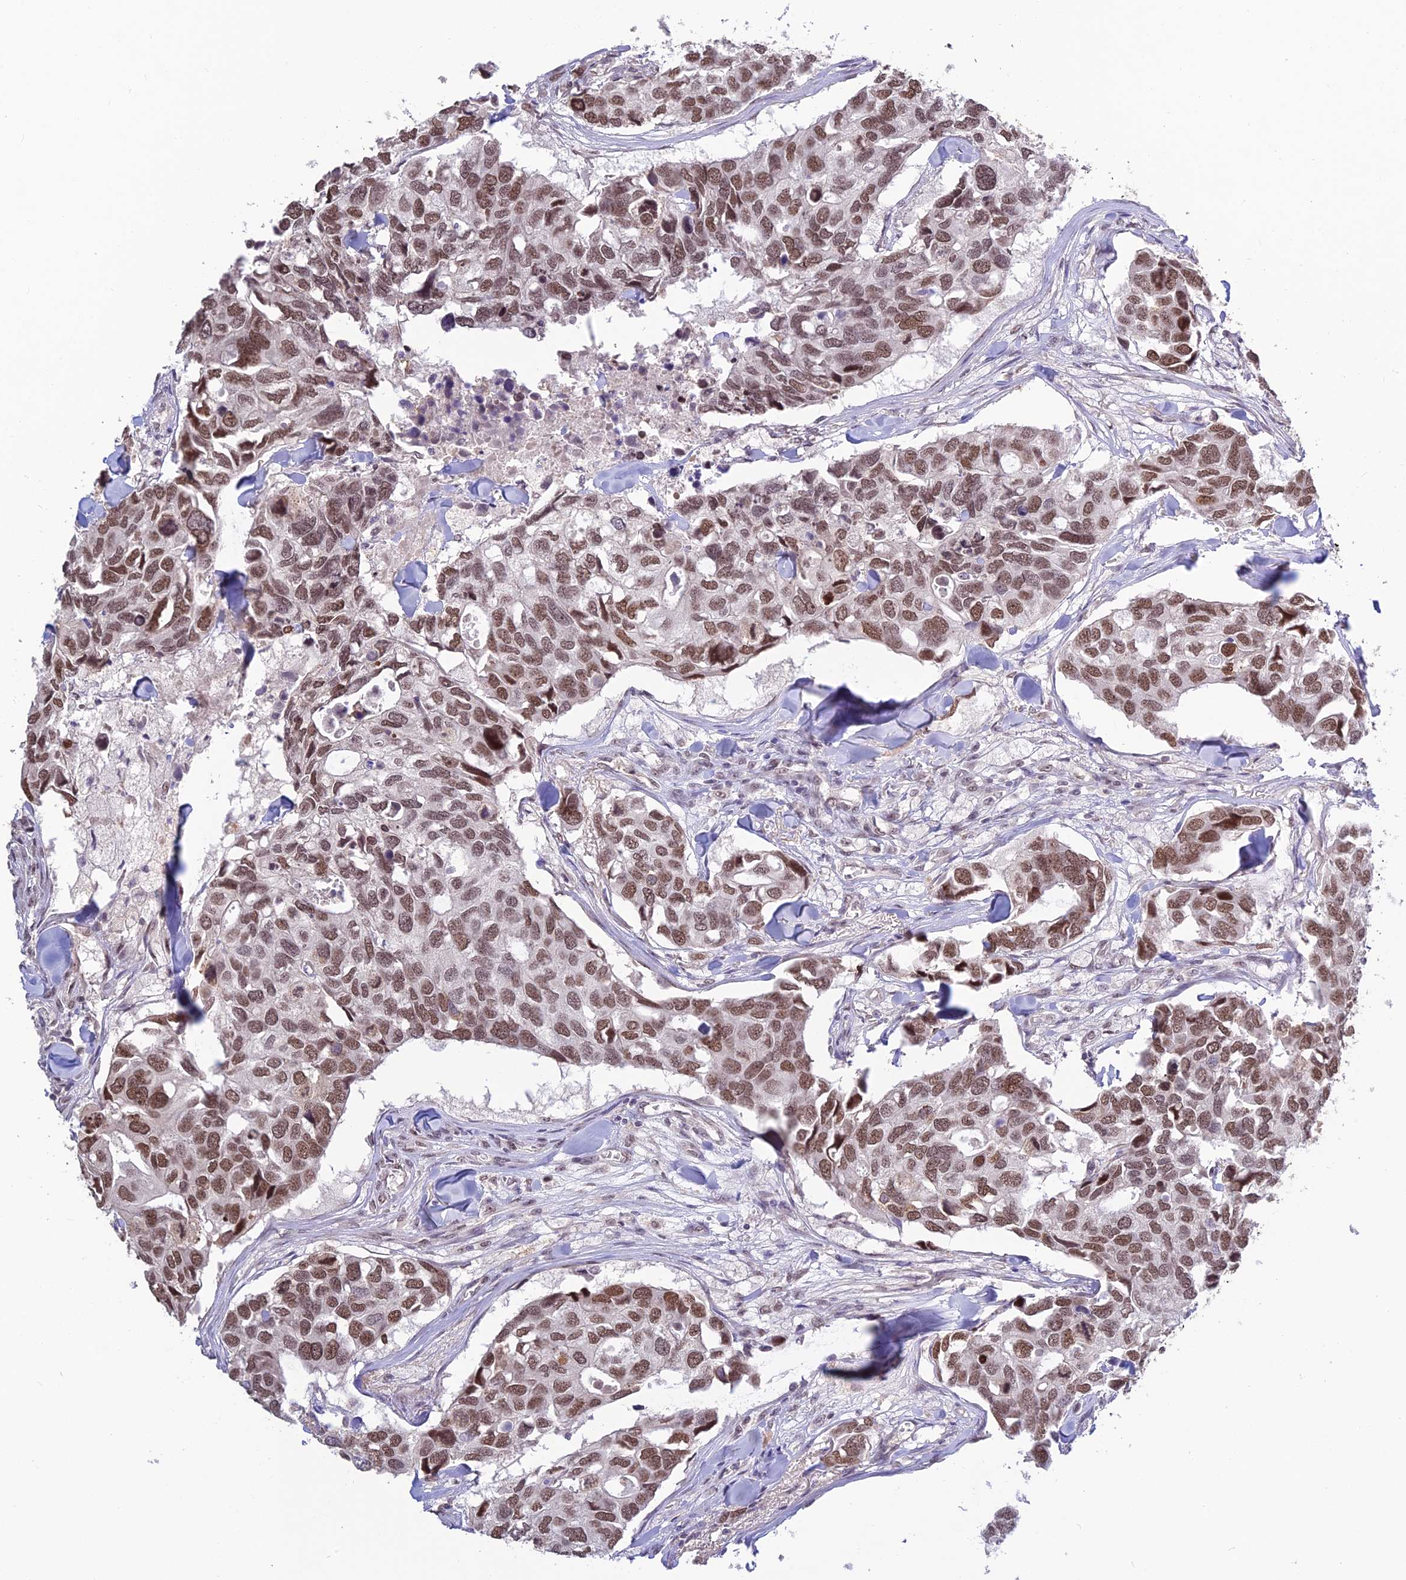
{"staining": {"intensity": "moderate", "quantity": ">75%", "location": "nuclear"}, "tissue": "breast cancer", "cell_type": "Tumor cells", "image_type": "cancer", "snomed": [{"axis": "morphology", "description": "Duct carcinoma"}, {"axis": "topography", "description": "Breast"}], "caption": "Protein expression analysis of human infiltrating ductal carcinoma (breast) reveals moderate nuclear staining in about >75% of tumor cells.", "gene": "POLR1G", "patient": {"sex": "female", "age": 83}}